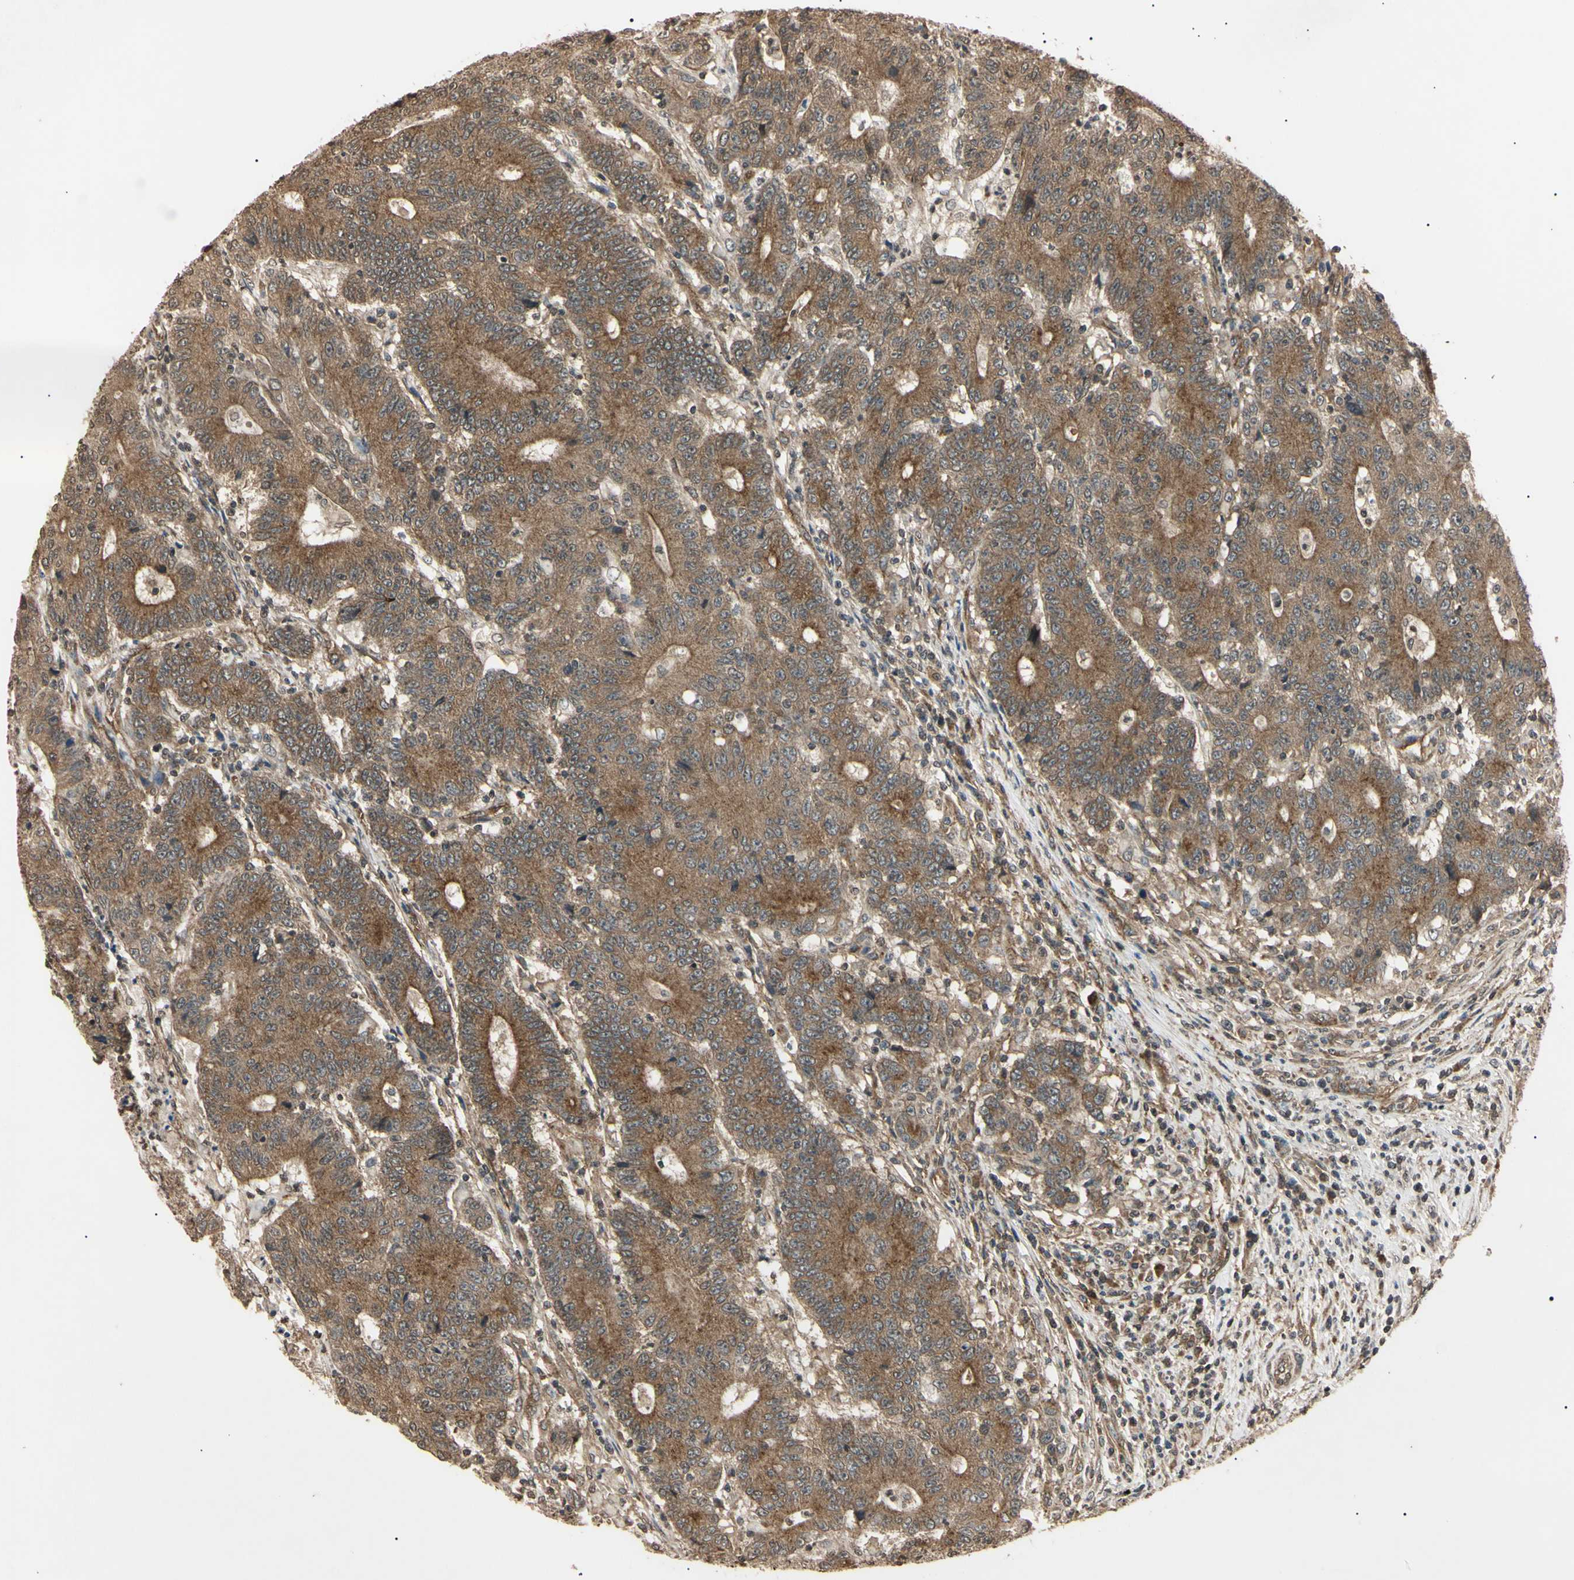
{"staining": {"intensity": "moderate", "quantity": ">75%", "location": "cytoplasmic/membranous"}, "tissue": "colorectal cancer", "cell_type": "Tumor cells", "image_type": "cancer", "snomed": [{"axis": "morphology", "description": "Normal tissue, NOS"}, {"axis": "morphology", "description": "Adenocarcinoma, NOS"}, {"axis": "topography", "description": "Colon"}], "caption": "About >75% of tumor cells in colorectal cancer (adenocarcinoma) reveal moderate cytoplasmic/membranous protein positivity as visualized by brown immunohistochemical staining.", "gene": "EPN1", "patient": {"sex": "female", "age": 75}}